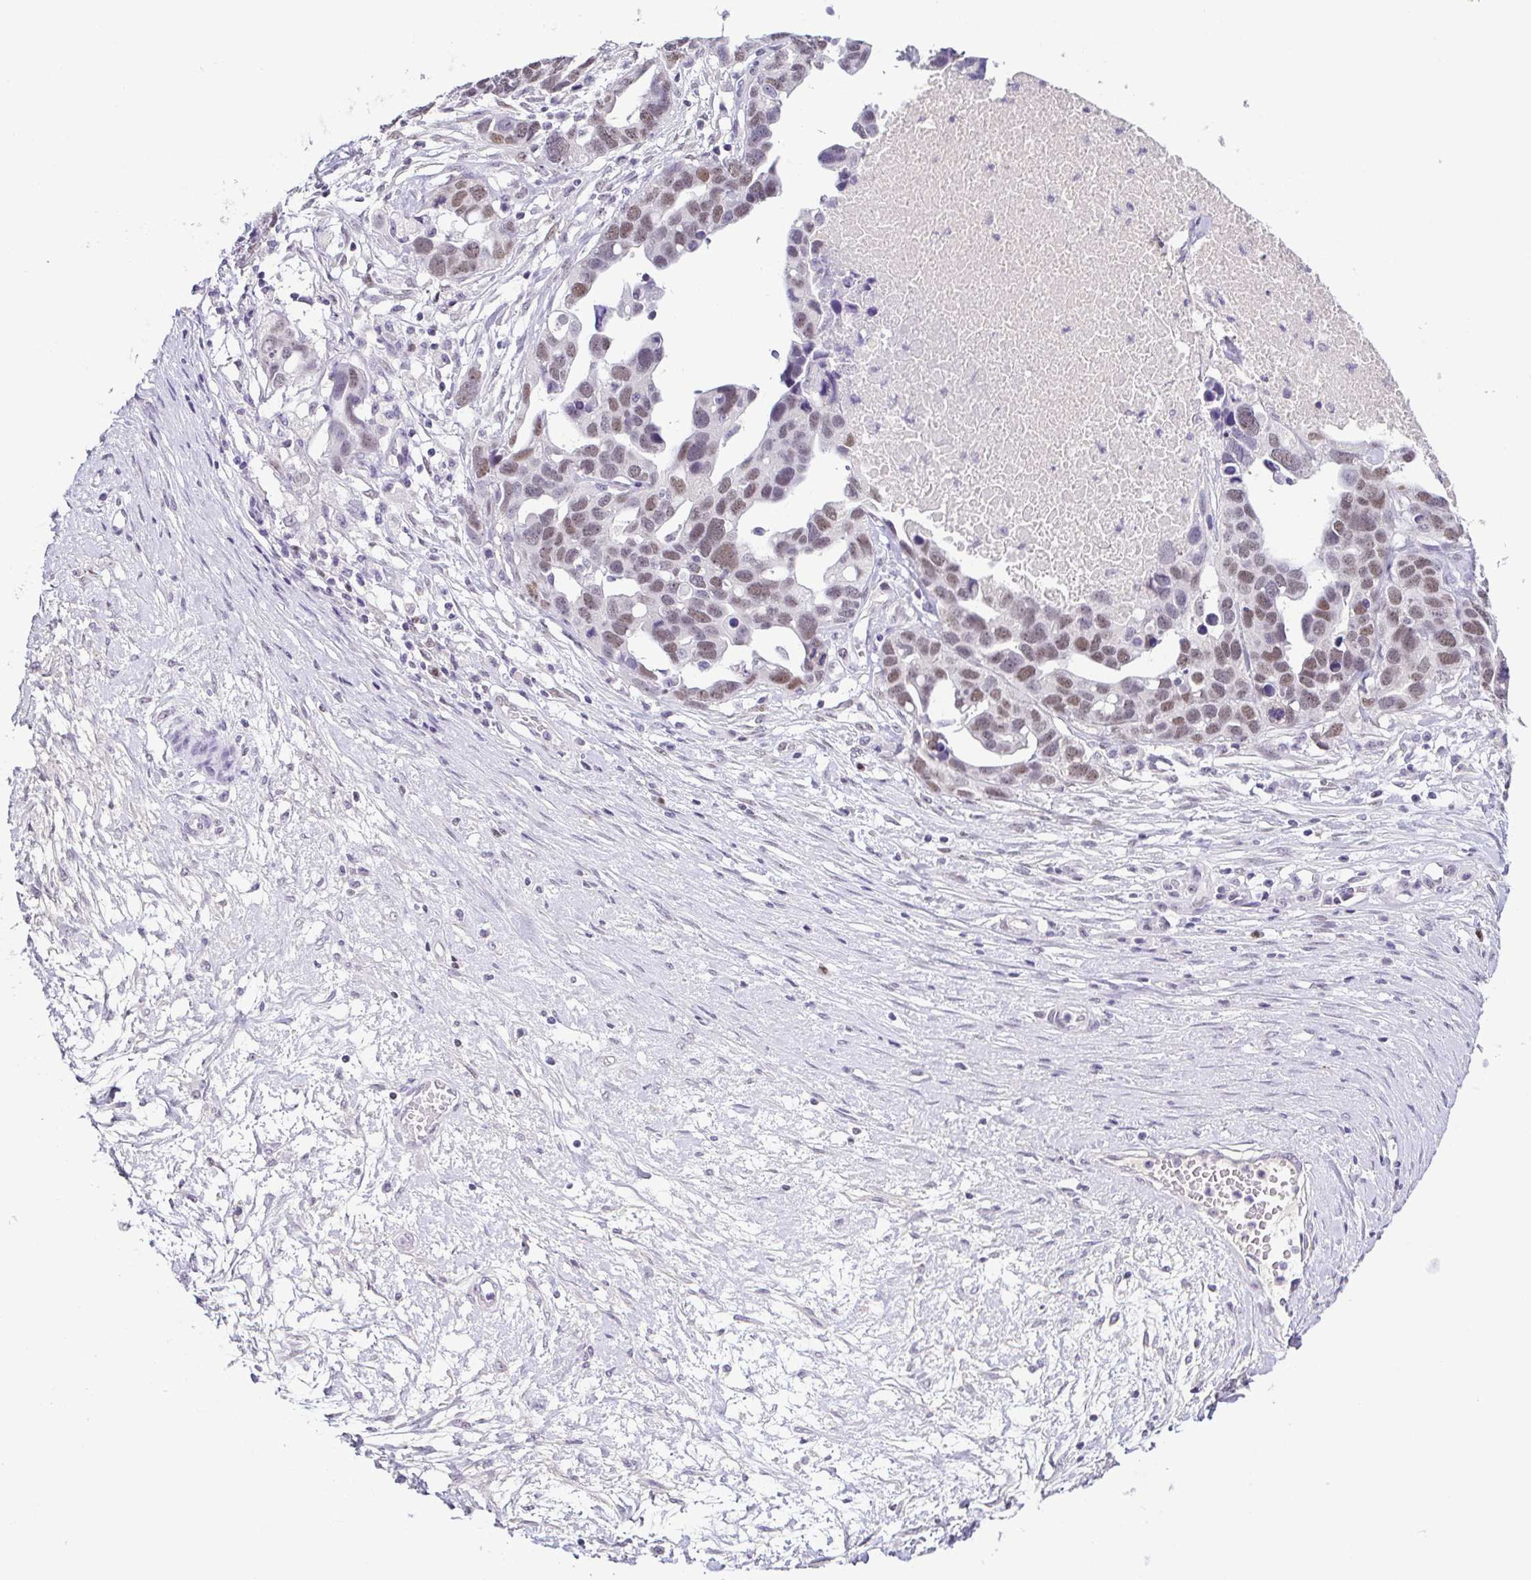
{"staining": {"intensity": "moderate", "quantity": "25%-75%", "location": "nuclear"}, "tissue": "ovarian cancer", "cell_type": "Tumor cells", "image_type": "cancer", "snomed": [{"axis": "morphology", "description": "Cystadenocarcinoma, serous, NOS"}, {"axis": "topography", "description": "Ovary"}], "caption": "Serous cystadenocarcinoma (ovarian) was stained to show a protein in brown. There is medium levels of moderate nuclear positivity in about 25%-75% of tumor cells.", "gene": "TCF3", "patient": {"sex": "female", "age": 54}}